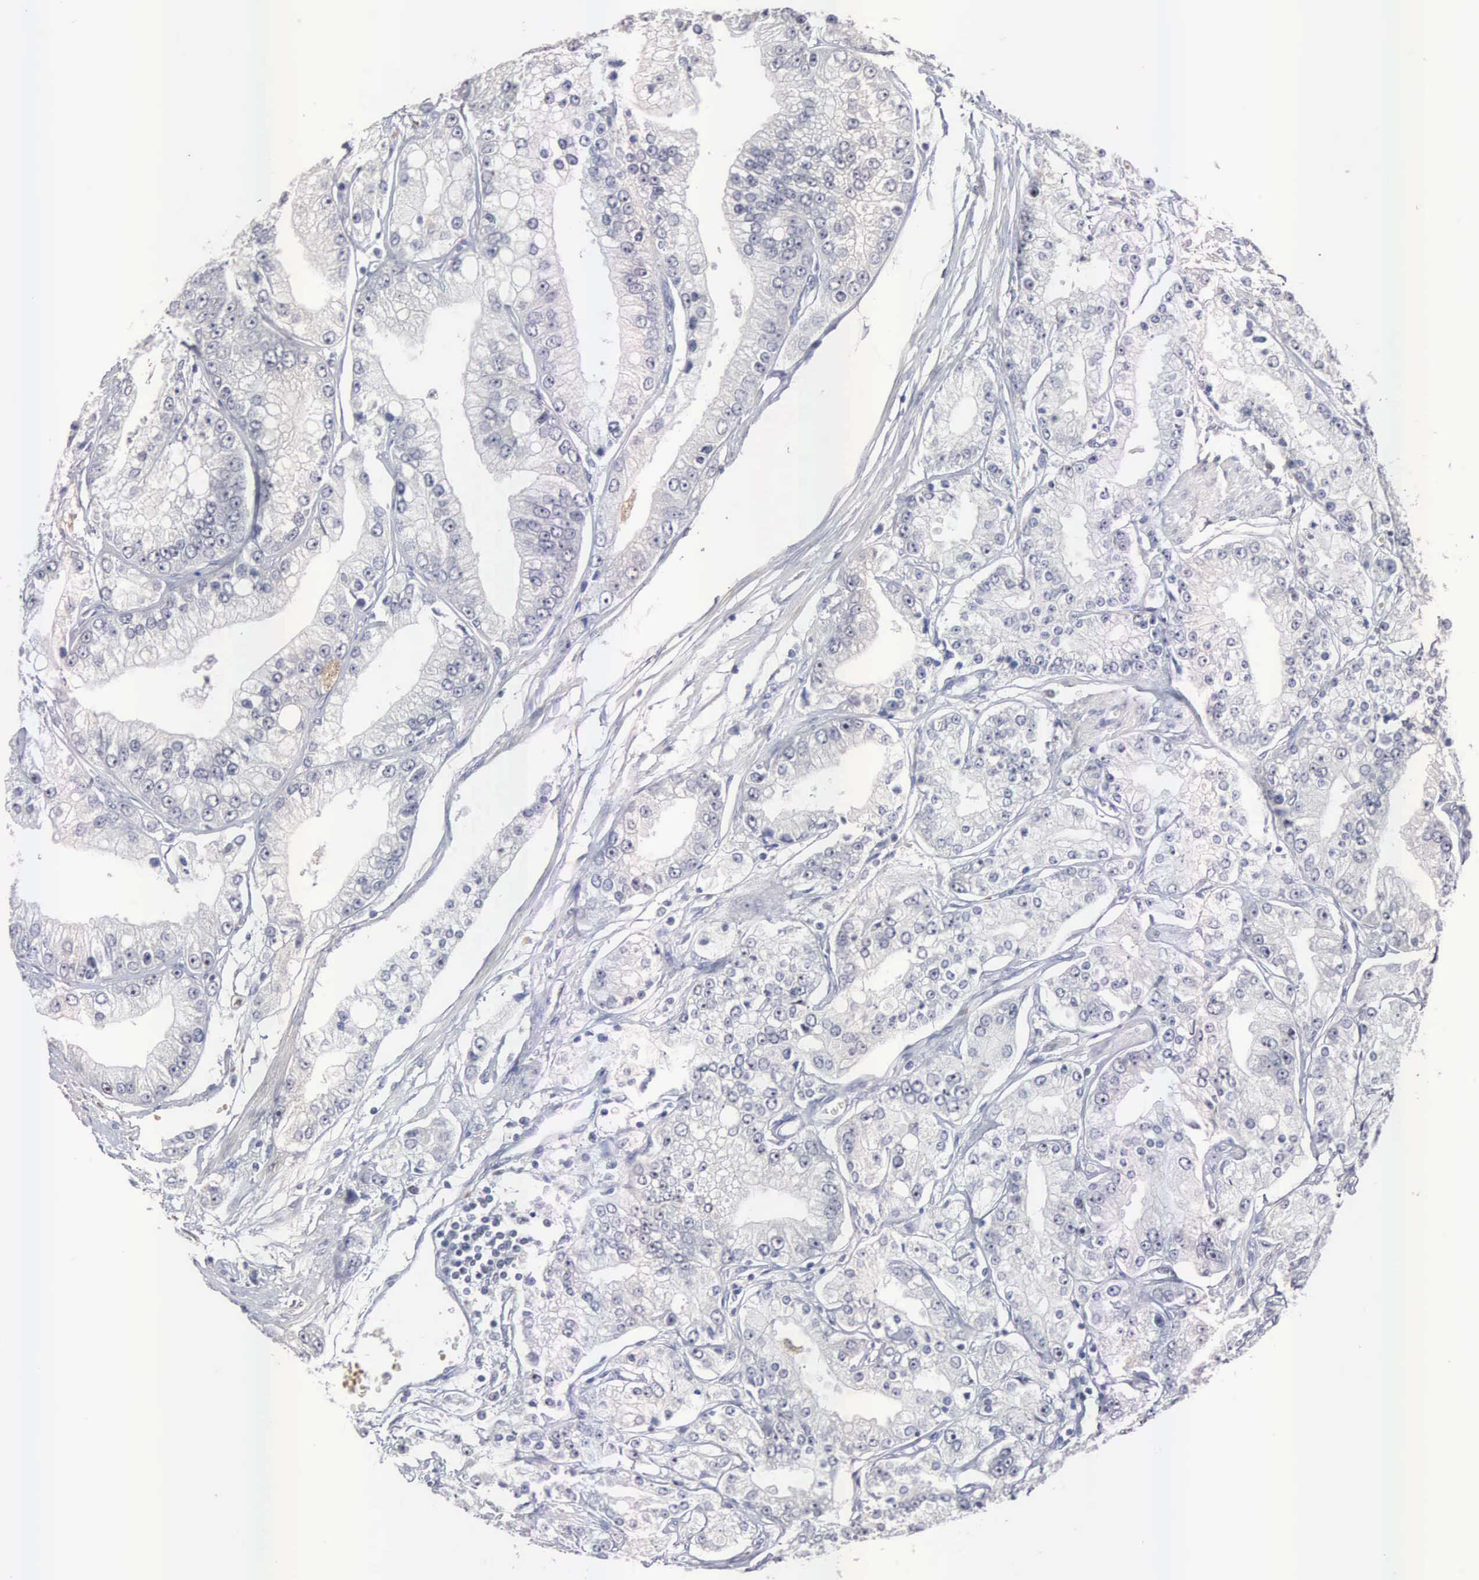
{"staining": {"intensity": "negative", "quantity": "none", "location": "none"}, "tissue": "prostate cancer", "cell_type": "Tumor cells", "image_type": "cancer", "snomed": [{"axis": "morphology", "description": "Adenocarcinoma, Medium grade"}, {"axis": "topography", "description": "Prostate"}], "caption": "High power microscopy micrograph of an immunohistochemistry (IHC) histopathology image of medium-grade adenocarcinoma (prostate), revealing no significant staining in tumor cells.", "gene": "ACOT4", "patient": {"sex": "male", "age": 72}}